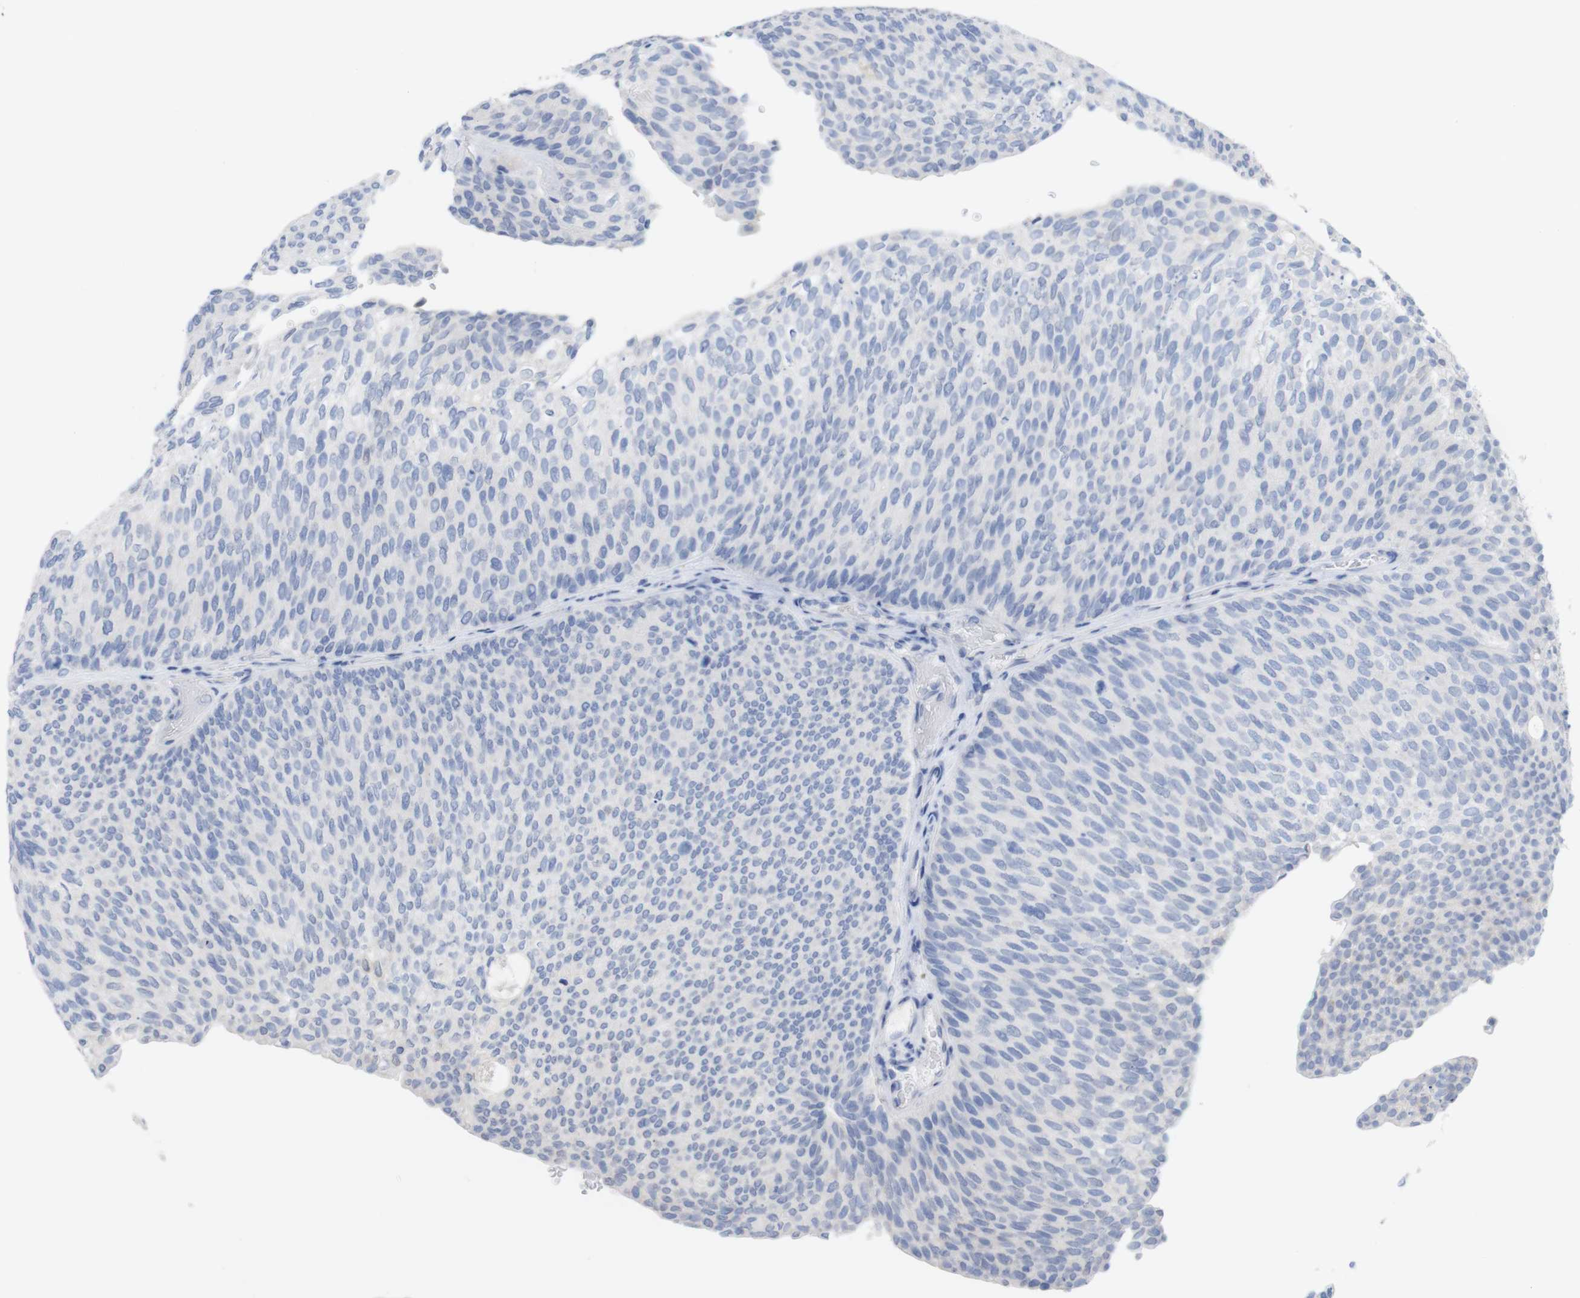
{"staining": {"intensity": "negative", "quantity": "none", "location": "none"}, "tissue": "urothelial cancer", "cell_type": "Tumor cells", "image_type": "cancer", "snomed": [{"axis": "morphology", "description": "Urothelial carcinoma, Low grade"}, {"axis": "topography", "description": "Urinary bladder"}], "caption": "The photomicrograph exhibits no staining of tumor cells in urothelial cancer. The staining is performed using DAB brown chromogen with nuclei counter-stained in using hematoxylin.", "gene": "PNMA1", "patient": {"sex": "female", "age": 79}}